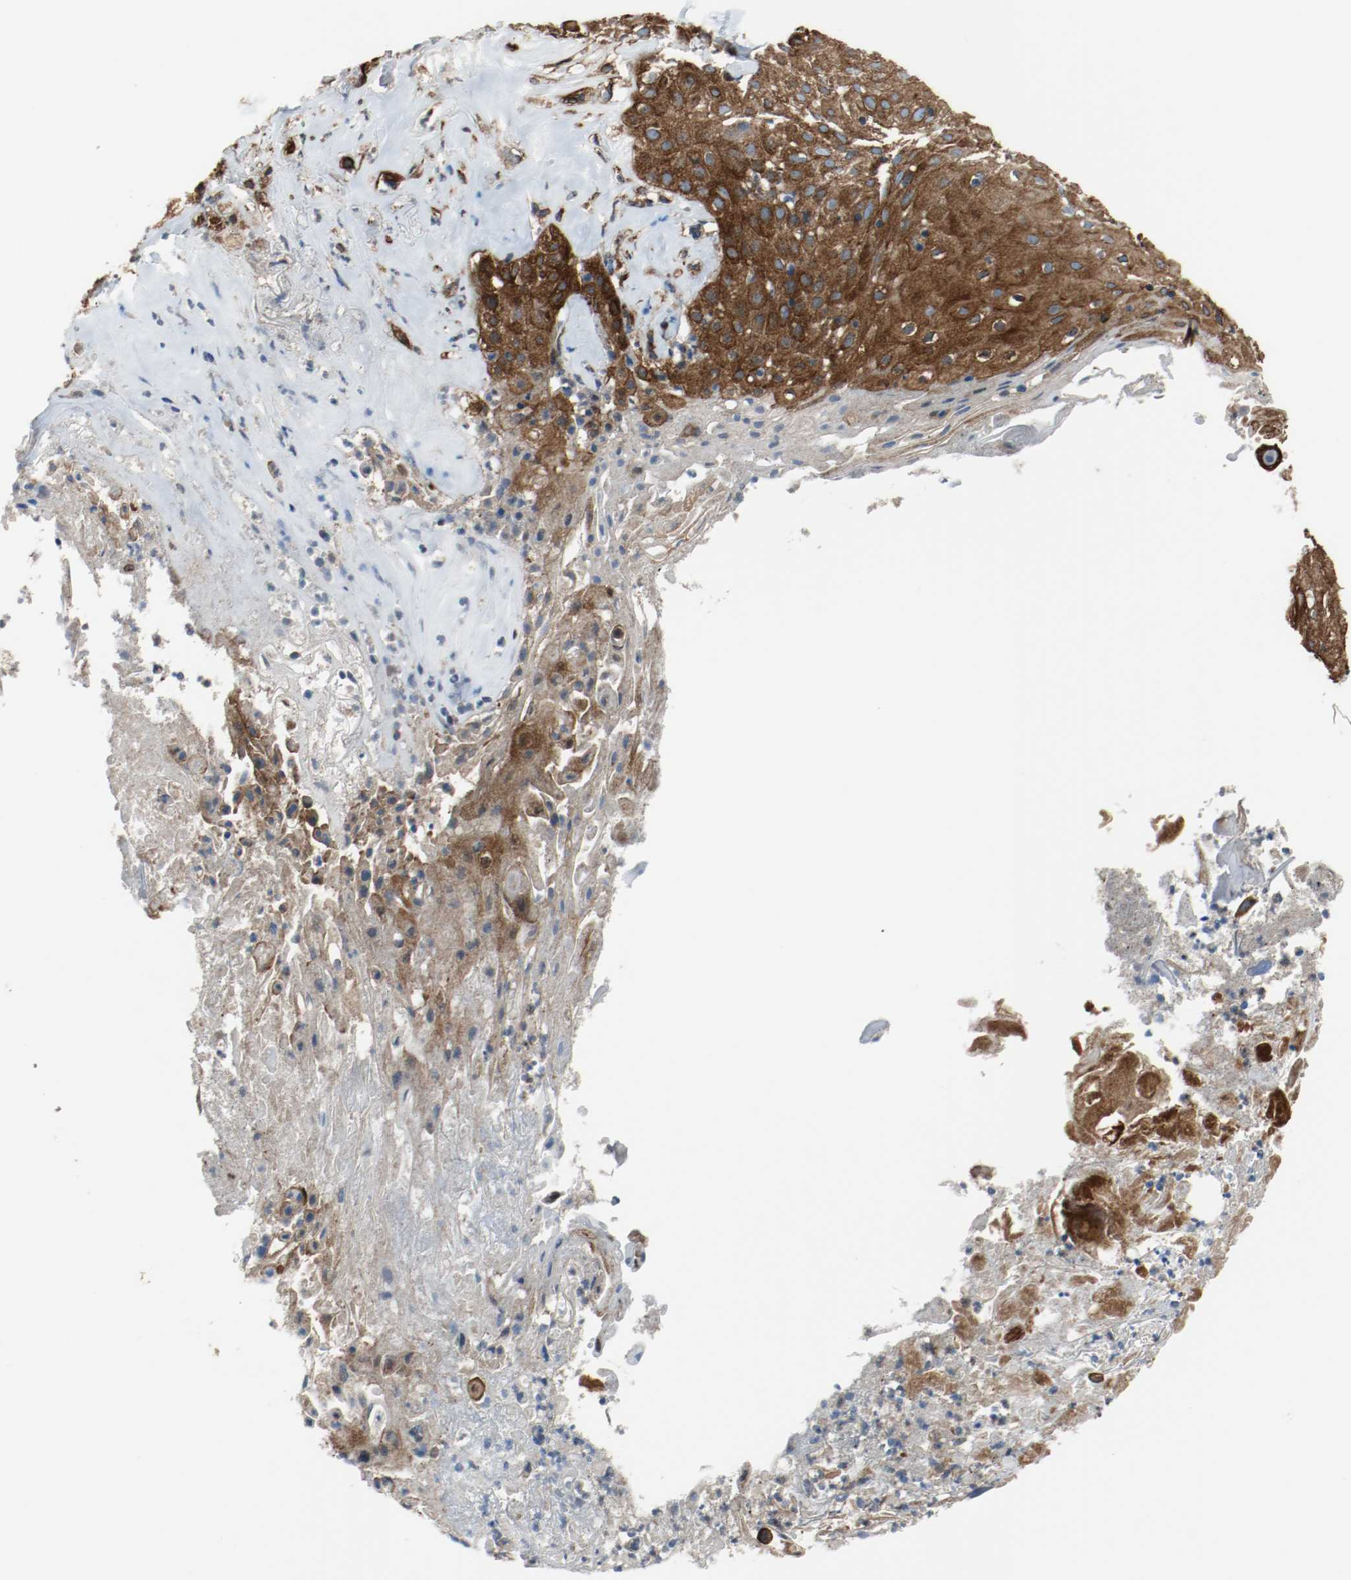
{"staining": {"intensity": "strong", "quantity": ">75%", "location": "cytoplasmic/membranous"}, "tissue": "skin cancer", "cell_type": "Tumor cells", "image_type": "cancer", "snomed": [{"axis": "morphology", "description": "Squamous cell carcinoma, NOS"}, {"axis": "topography", "description": "Skin"}], "caption": "This is a micrograph of immunohistochemistry staining of squamous cell carcinoma (skin), which shows strong expression in the cytoplasmic/membranous of tumor cells.", "gene": "TUBA3D", "patient": {"sex": "male", "age": 65}}